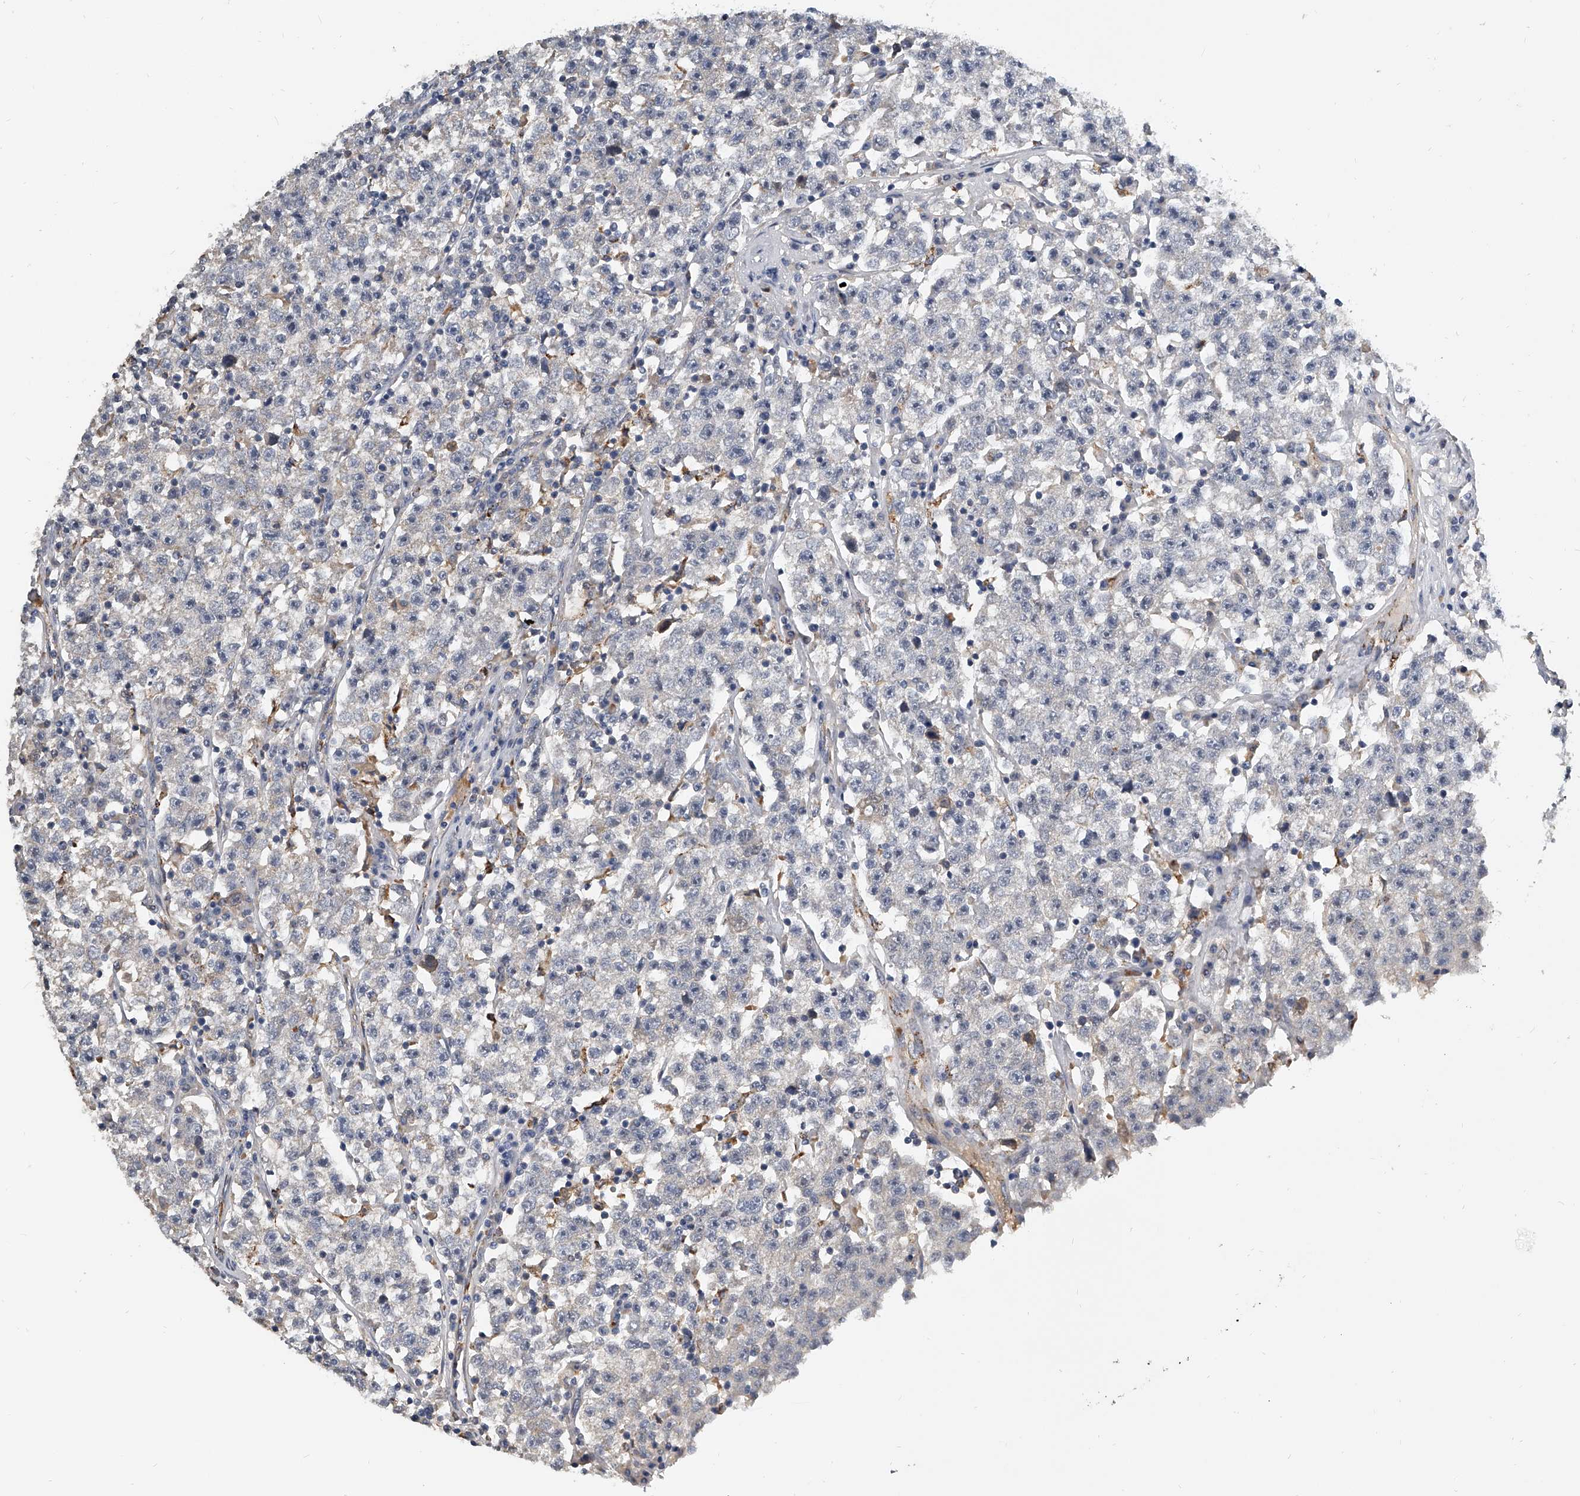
{"staining": {"intensity": "negative", "quantity": "none", "location": "none"}, "tissue": "testis cancer", "cell_type": "Tumor cells", "image_type": "cancer", "snomed": [{"axis": "morphology", "description": "Seminoma, NOS"}, {"axis": "topography", "description": "Testis"}], "caption": "DAB immunohistochemical staining of seminoma (testis) reveals no significant positivity in tumor cells. Brightfield microscopy of immunohistochemistry stained with DAB (brown) and hematoxylin (blue), captured at high magnification.", "gene": "KLHL7", "patient": {"sex": "male", "age": 22}}